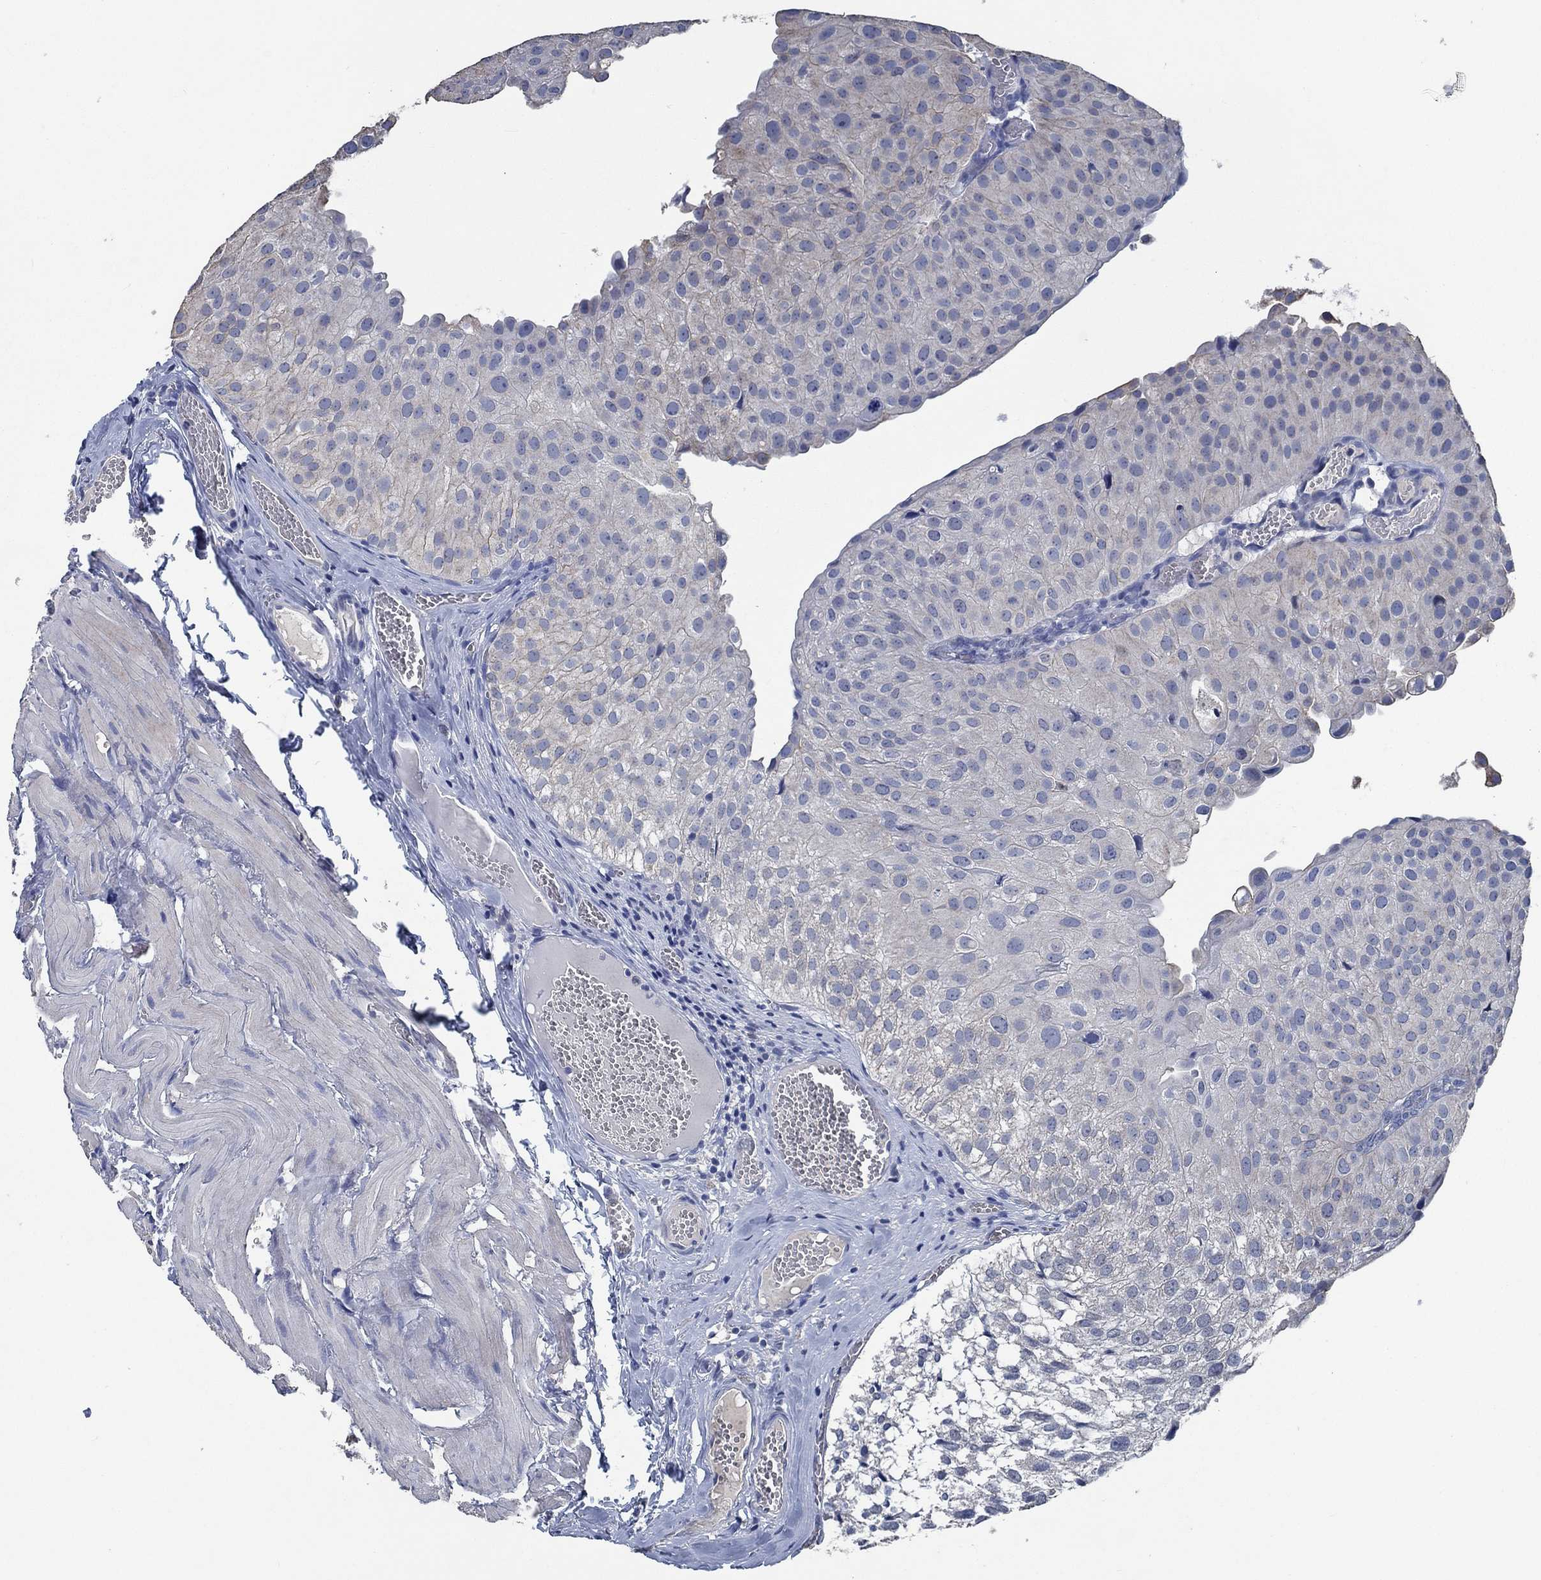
{"staining": {"intensity": "negative", "quantity": "none", "location": "none"}, "tissue": "urothelial cancer", "cell_type": "Tumor cells", "image_type": "cancer", "snomed": [{"axis": "morphology", "description": "Urothelial carcinoma, Low grade"}, {"axis": "topography", "description": "Urinary bladder"}], "caption": "The histopathology image reveals no staining of tumor cells in urothelial cancer.", "gene": "OBSCN", "patient": {"sex": "female", "age": 78}}